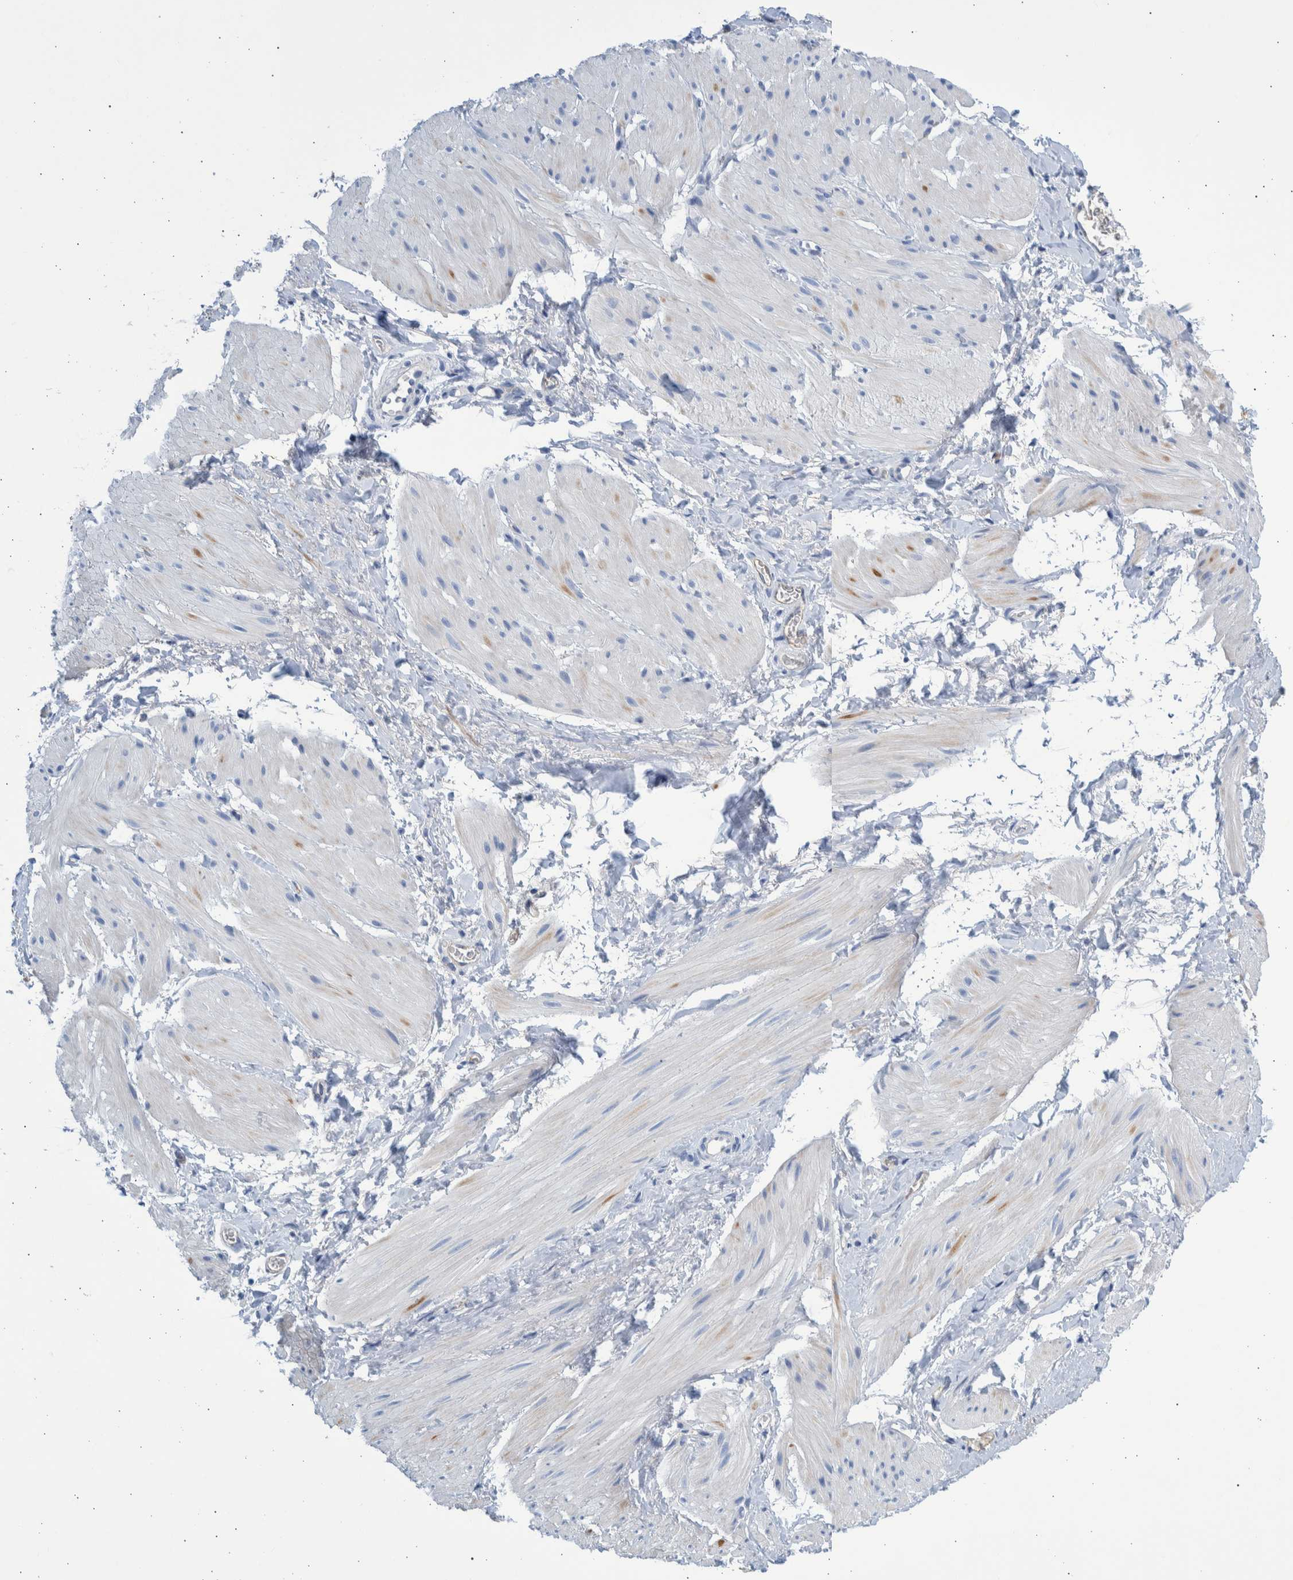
{"staining": {"intensity": "negative", "quantity": "none", "location": "none"}, "tissue": "smooth muscle", "cell_type": "Smooth muscle cells", "image_type": "normal", "snomed": [{"axis": "morphology", "description": "Normal tissue, NOS"}, {"axis": "topography", "description": "Smooth muscle"}], "caption": "Immunohistochemistry (IHC) of unremarkable smooth muscle shows no staining in smooth muscle cells.", "gene": "SLC34A3", "patient": {"sex": "male", "age": 16}}